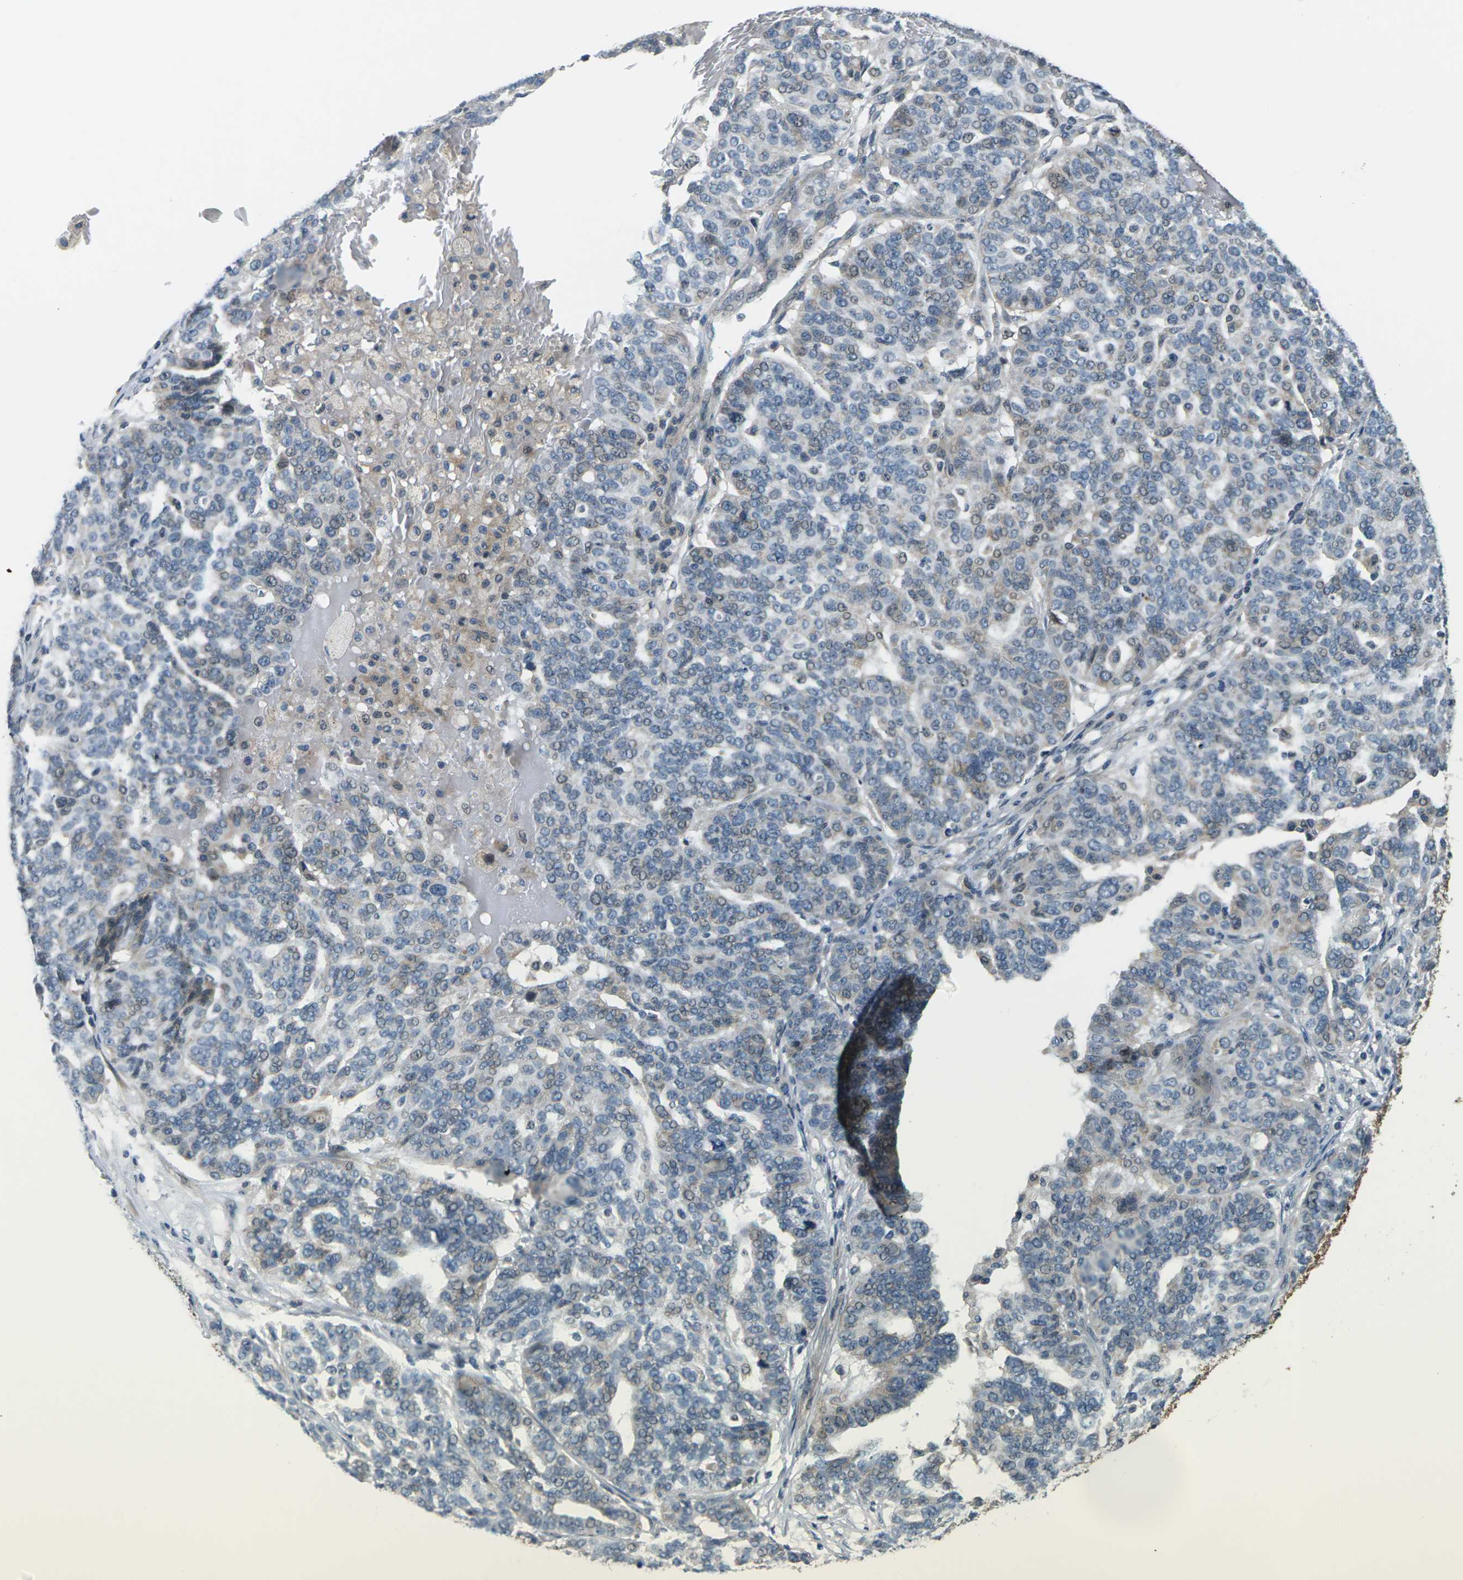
{"staining": {"intensity": "negative", "quantity": "none", "location": "none"}, "tissue": "ovarian cancer", "cell_type": "Tumor cells", "image_type": "cancer", "snomed": [{"axis": "morphology", "description": "Cystadenocarcinoma, serous, NOS"}, {"axis": "topography", "description": "Ovary"}], "caption": "Ovarian cancer was stained to show a protein in brown. There is no significant staining in tumor cells.", "gene": "SLC13A3", "patient": {"sex": "female", "age": 59}}